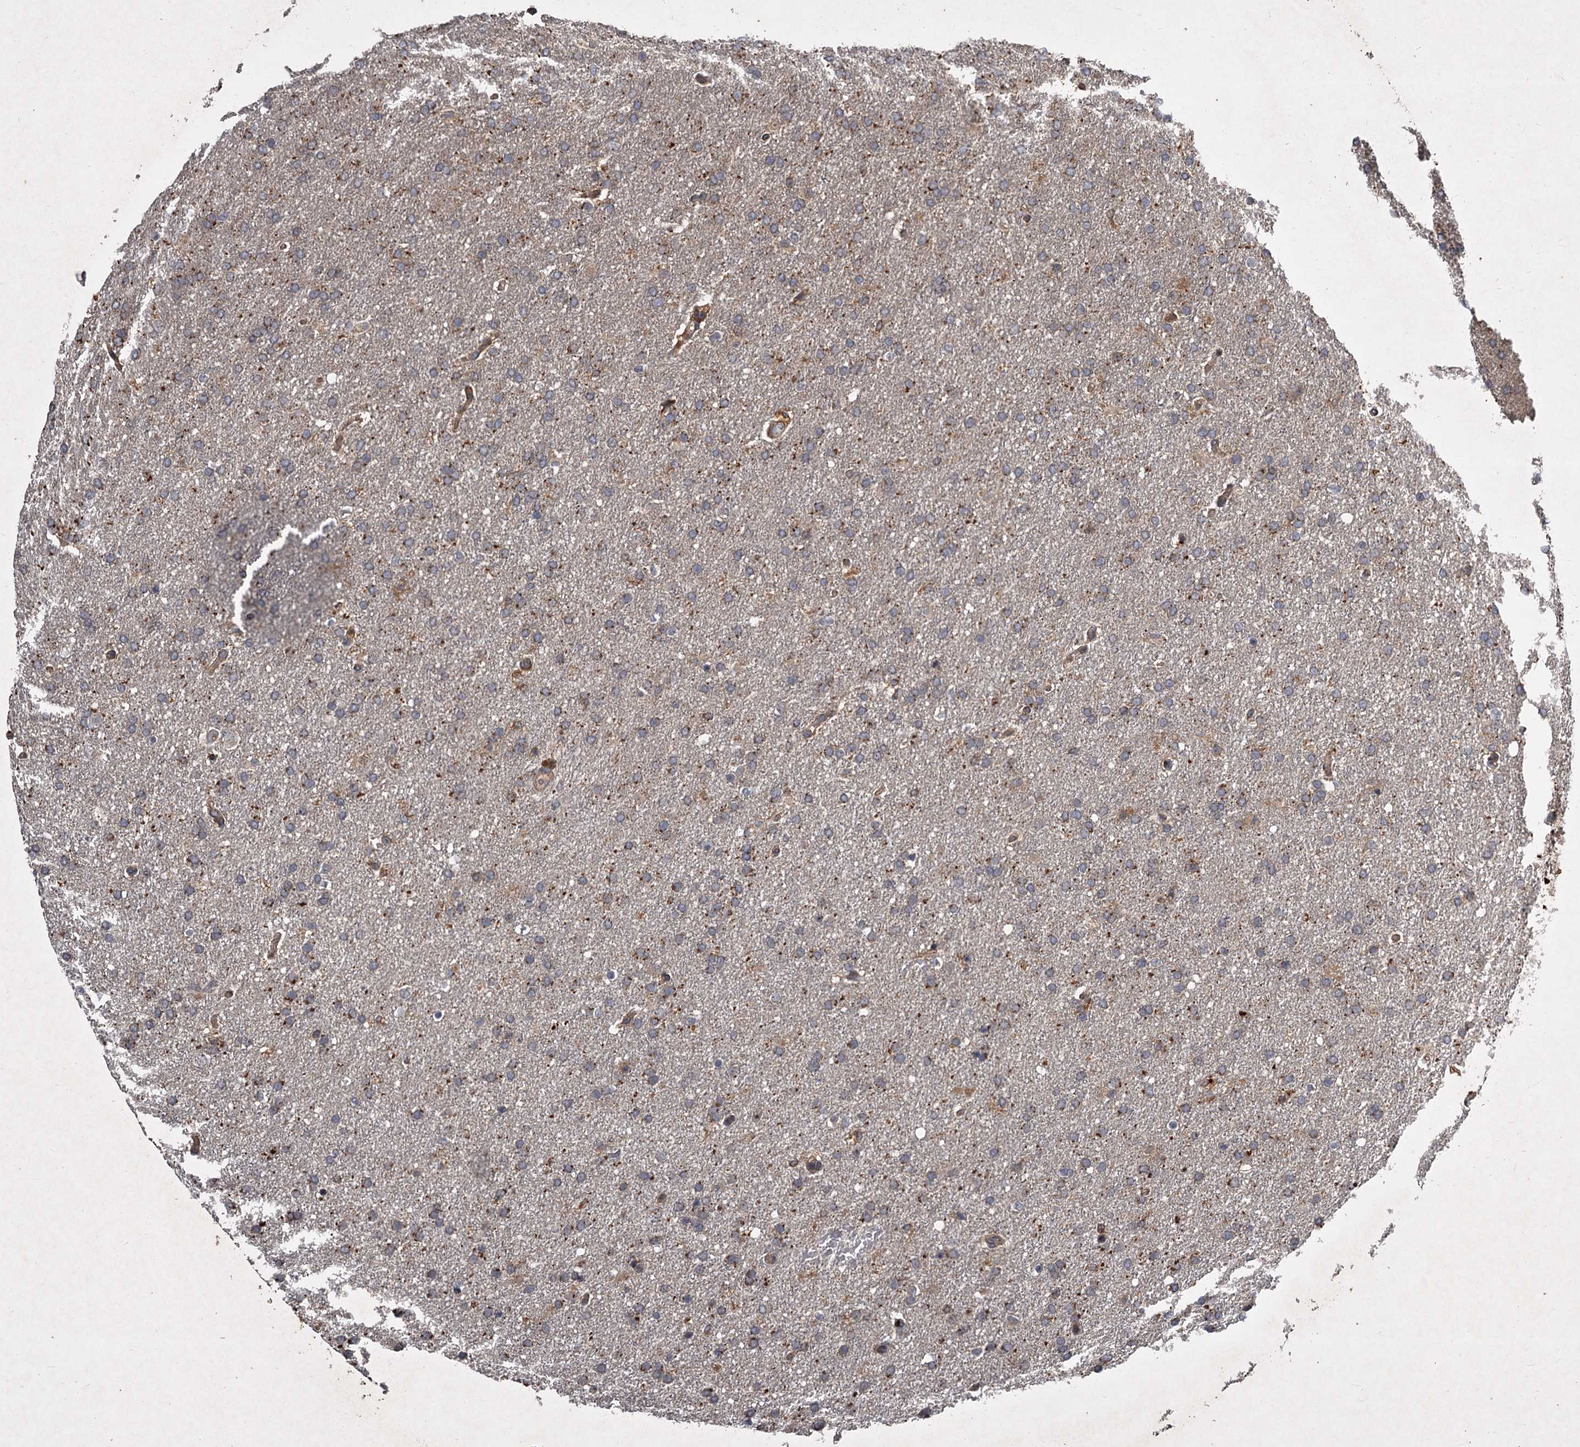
{"staining": {"intensity": "weak", "quantity": "25%-75%", "location": "cytoplasmic/membranous"}, "tissue": "glioma", "cell_type": "Tumor cells", "image_type": "cancer", "snomed": [{"axis": "morphology", "description": "Glioma, malignant, High grade"}, {"axis": "topography", "description": "Brain"}], "caption": "IHC of malignant high-grade glioma exhibits low levels of weak cytoplasmic/membranous positivity in approximately 25%-75% of tumor cells.", "gene": "UNC93B1", "patient": {"sex": "male", "age": 72}}